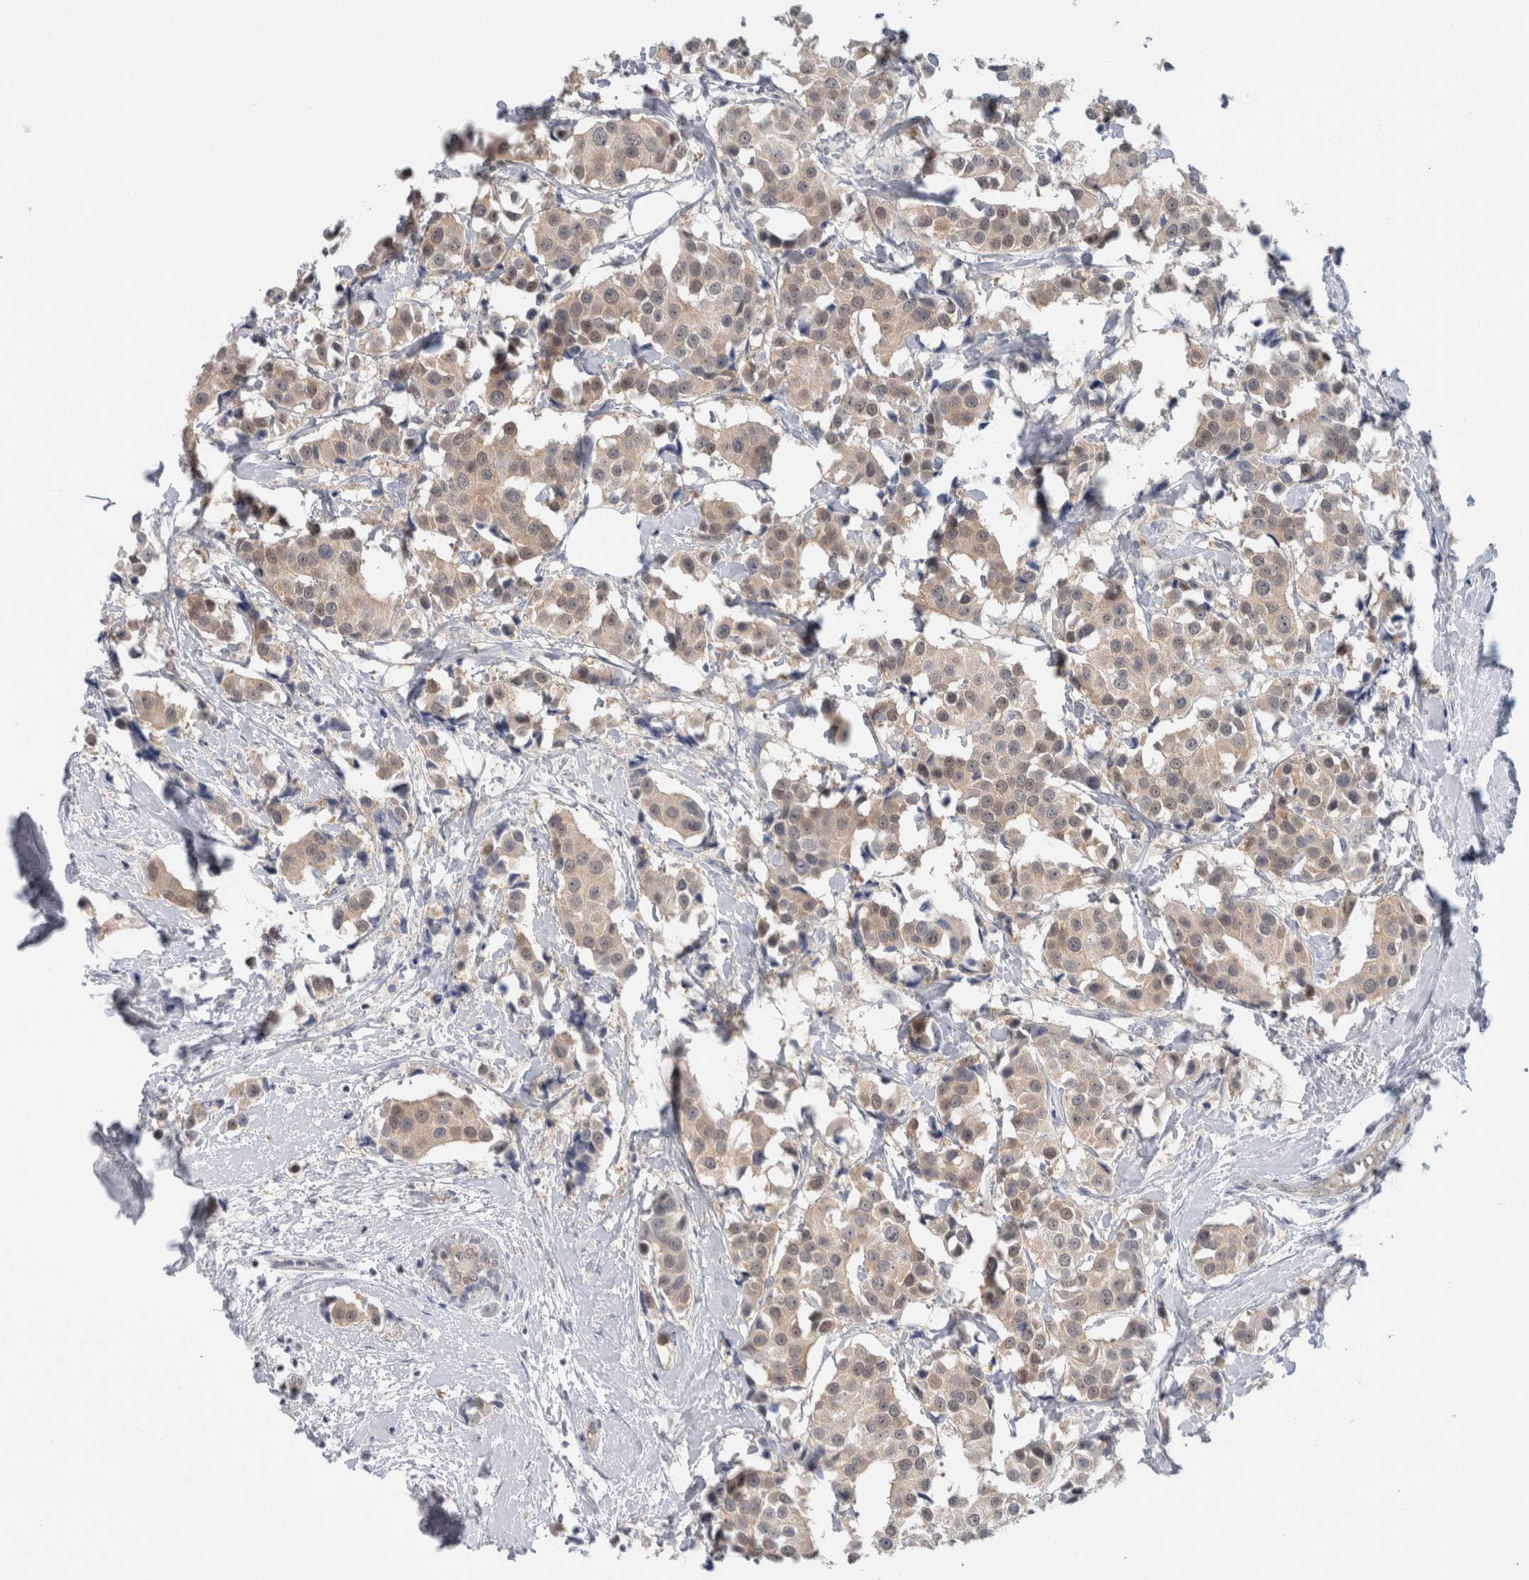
{"staining": {"intensity": "weak", "quantity": ">75%", "location": "cytoplasmic/membranous"}, "tissue": "breast cancer", "cell_type": "Tumor cells", "image_type": "cancer", "snomed": [{"axis": "morphology", "description": "Normal tissue, NOS"}, {"axis": "morphology", "description": "Duct carcinoma"}, {"axis": "topography", "description": "Breast"}], "caption": "The histopathology image shows immunohistochemical staining of breast infiltrating ductal carcinoma. There is weak cytoplasmic/membranous expression is identified in about >75% of tumor cells. (DAB IHC, brown staining for protein, blue staining for nuclei).", "gene": "CASP6", "patient": {"sex": "female", "age": 39}}